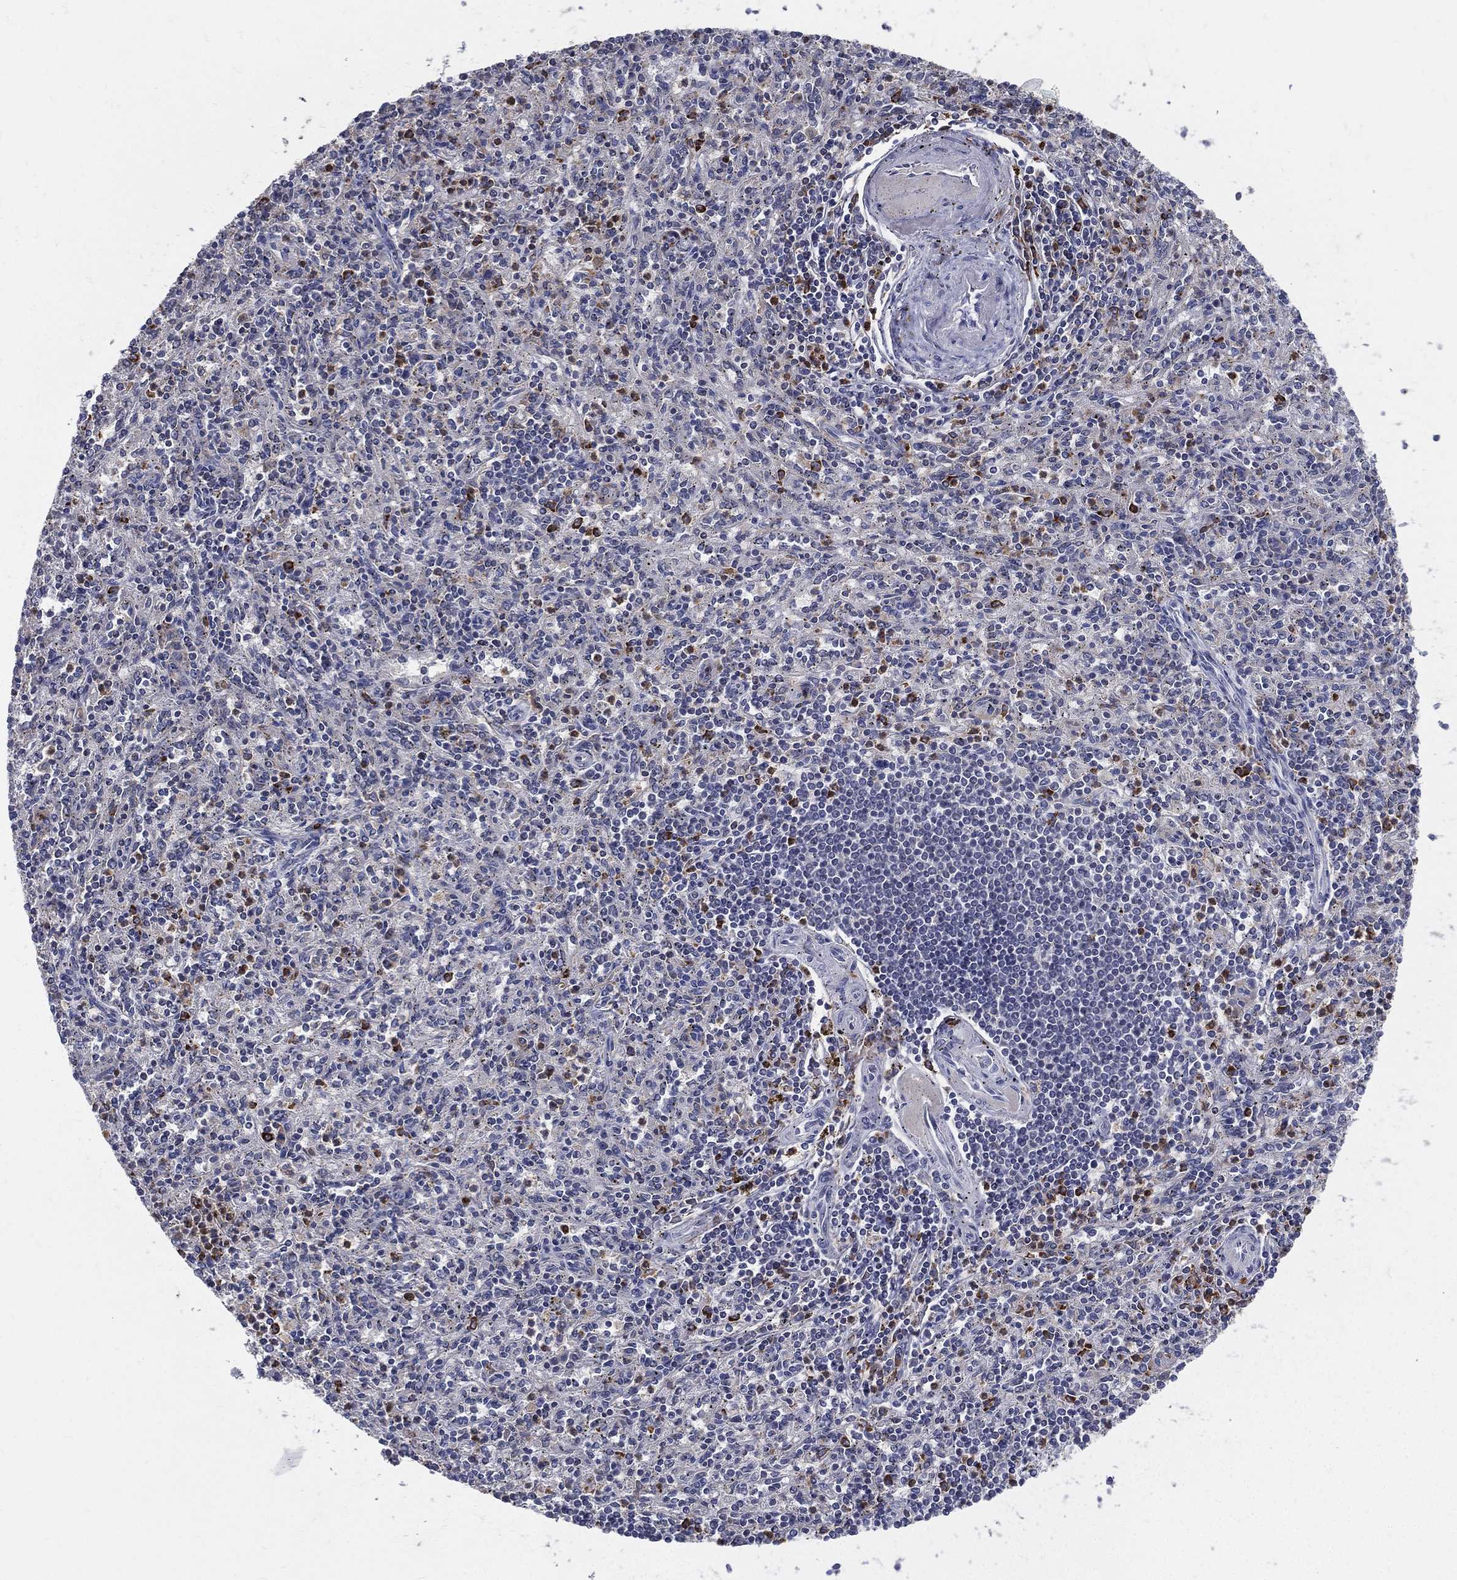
{"staining": {"intensity": "strong", "quantity": "<25%", "location": "cytoplasmic/membranous"}, "tissue": "spleen", "cell_type": "Cells in red pulp", "image_type": "normal", "snomed": [{"axis": "morphology", "description": "Normal tissue, NOS"}, {"axis": "topography", "description": "Spleen"}], "caption": "Unremarkable spleen was stained to show a protein in brown. There is medium levels of strong cytoplasmic/membranous expression in approximately <25% of cells in red pulp.", "gene": "EVI2B", "patient": {"sex": "male", "age": 69}}